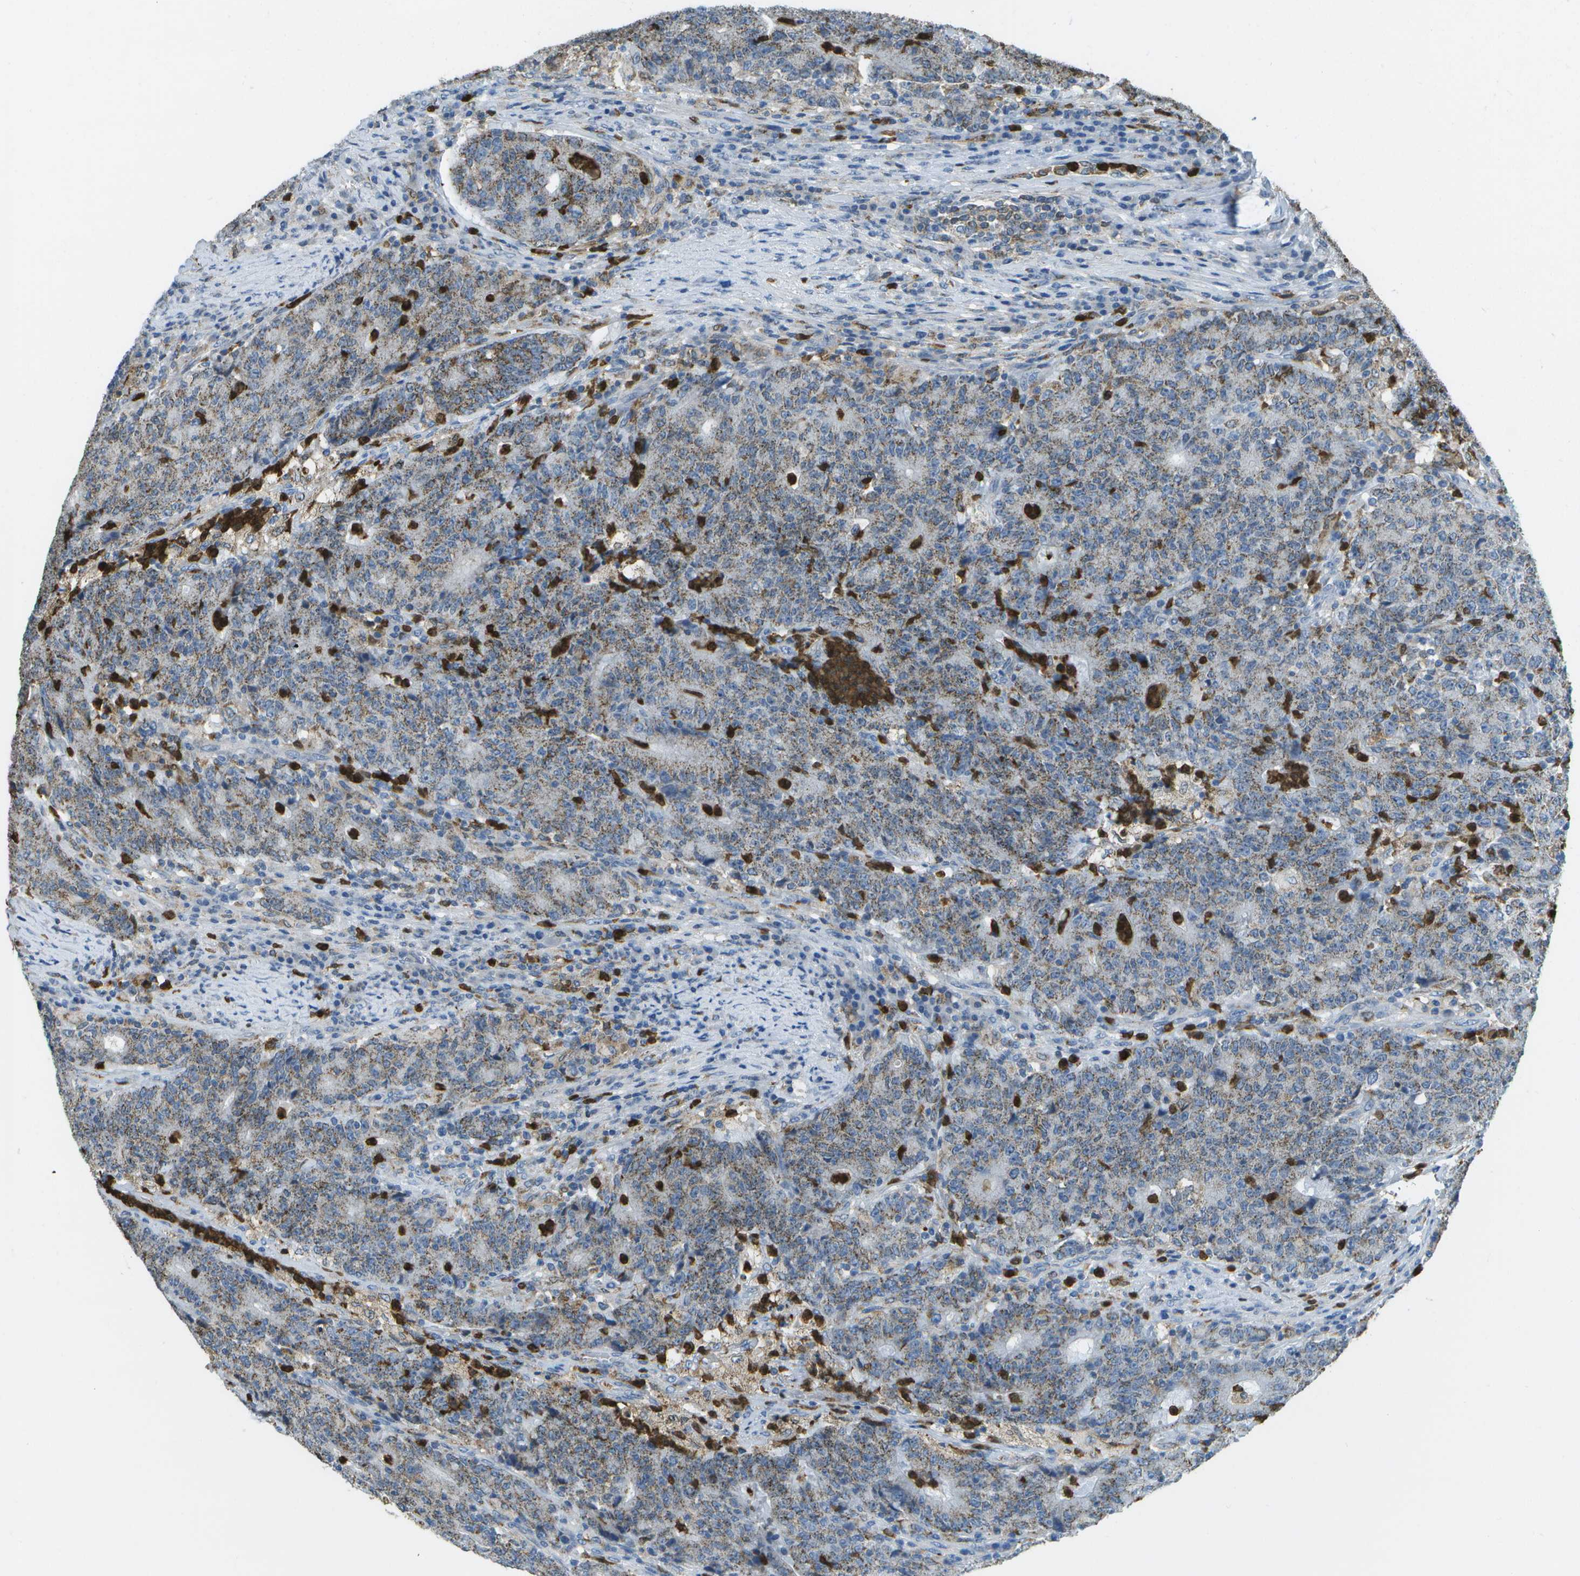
{"staining": {"intensity": "moderate", "quantity": "25%-75%", "location": "cytoplasmic/membranous"}, "tissue": "colorectal cancer", "cell_type": "Tumor cells", "image_type": "cancer", "snomed": [{"axis": "morphology", "description": "Normal tissue, NOS"}, {"axis": "morphology", "description": "Adenocarcinoma, NOS"}, {"axis": "topography", "description": "Colon"}], "caption": "Colorectal cancer stained with a brown dye exhibits moderate cytoplasmic/membranous positive expression in about 25%-75% of tumor cells.", "gene": "CACHD1", "patient": {"sex": "female", "age": 75}}